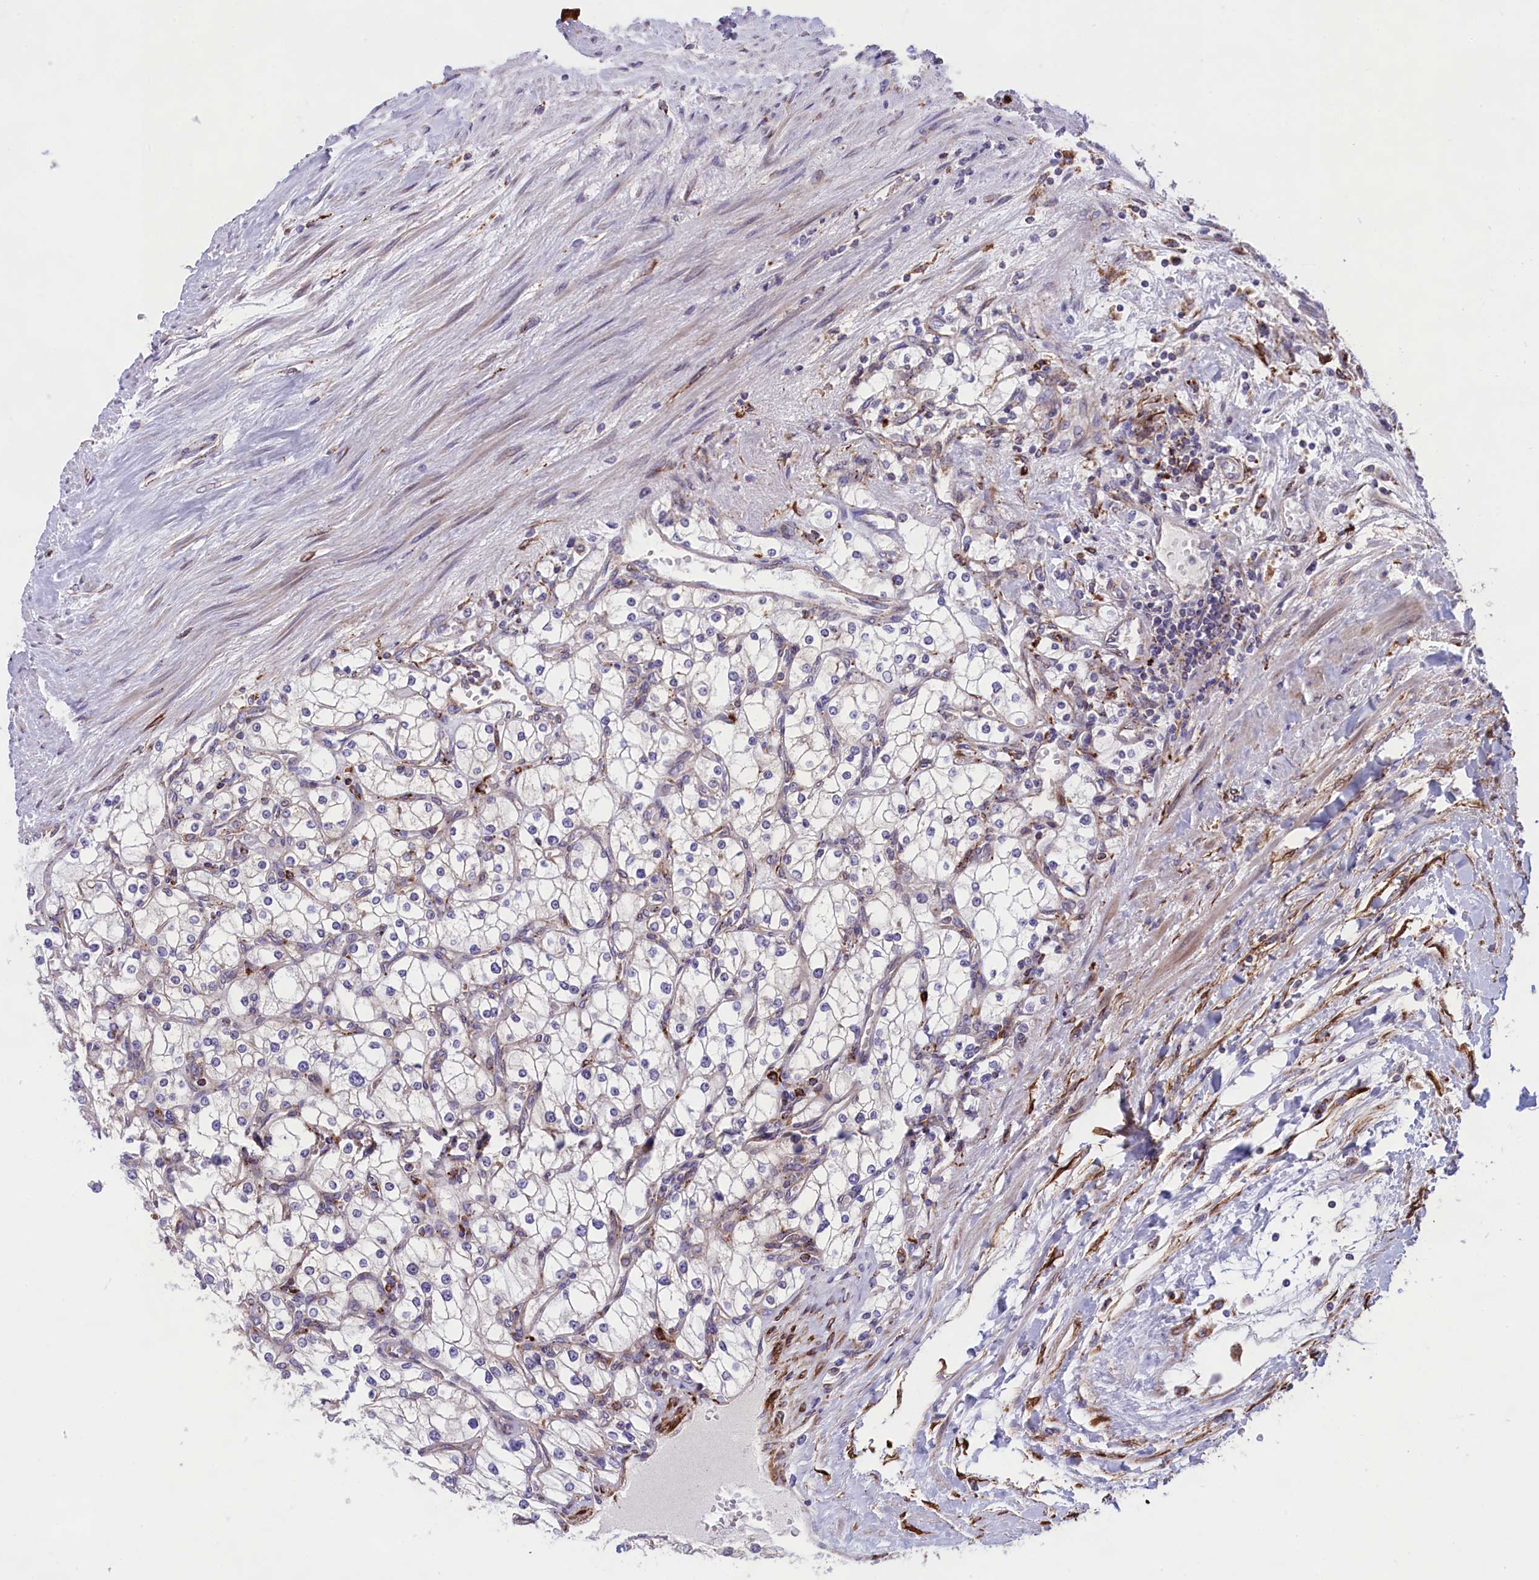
{"staining": {"intensity": "negative", "quantity": "none", "location": "none"}, "tissue": "renal cancer", "cell_type": "Tumor cells", "image_type": "cancer", "snomed": [{"axis": "morphology", "description": "Adenocarcinoma, NOS"}, {"axis": "topography", "description": "Kidney"}], "caption": "There is no significant positivity in tumor cells of renal cancer (adenocarcinoma).", "gene": "MAN2B1", "patient": {"sex": "male", "age": 80}}